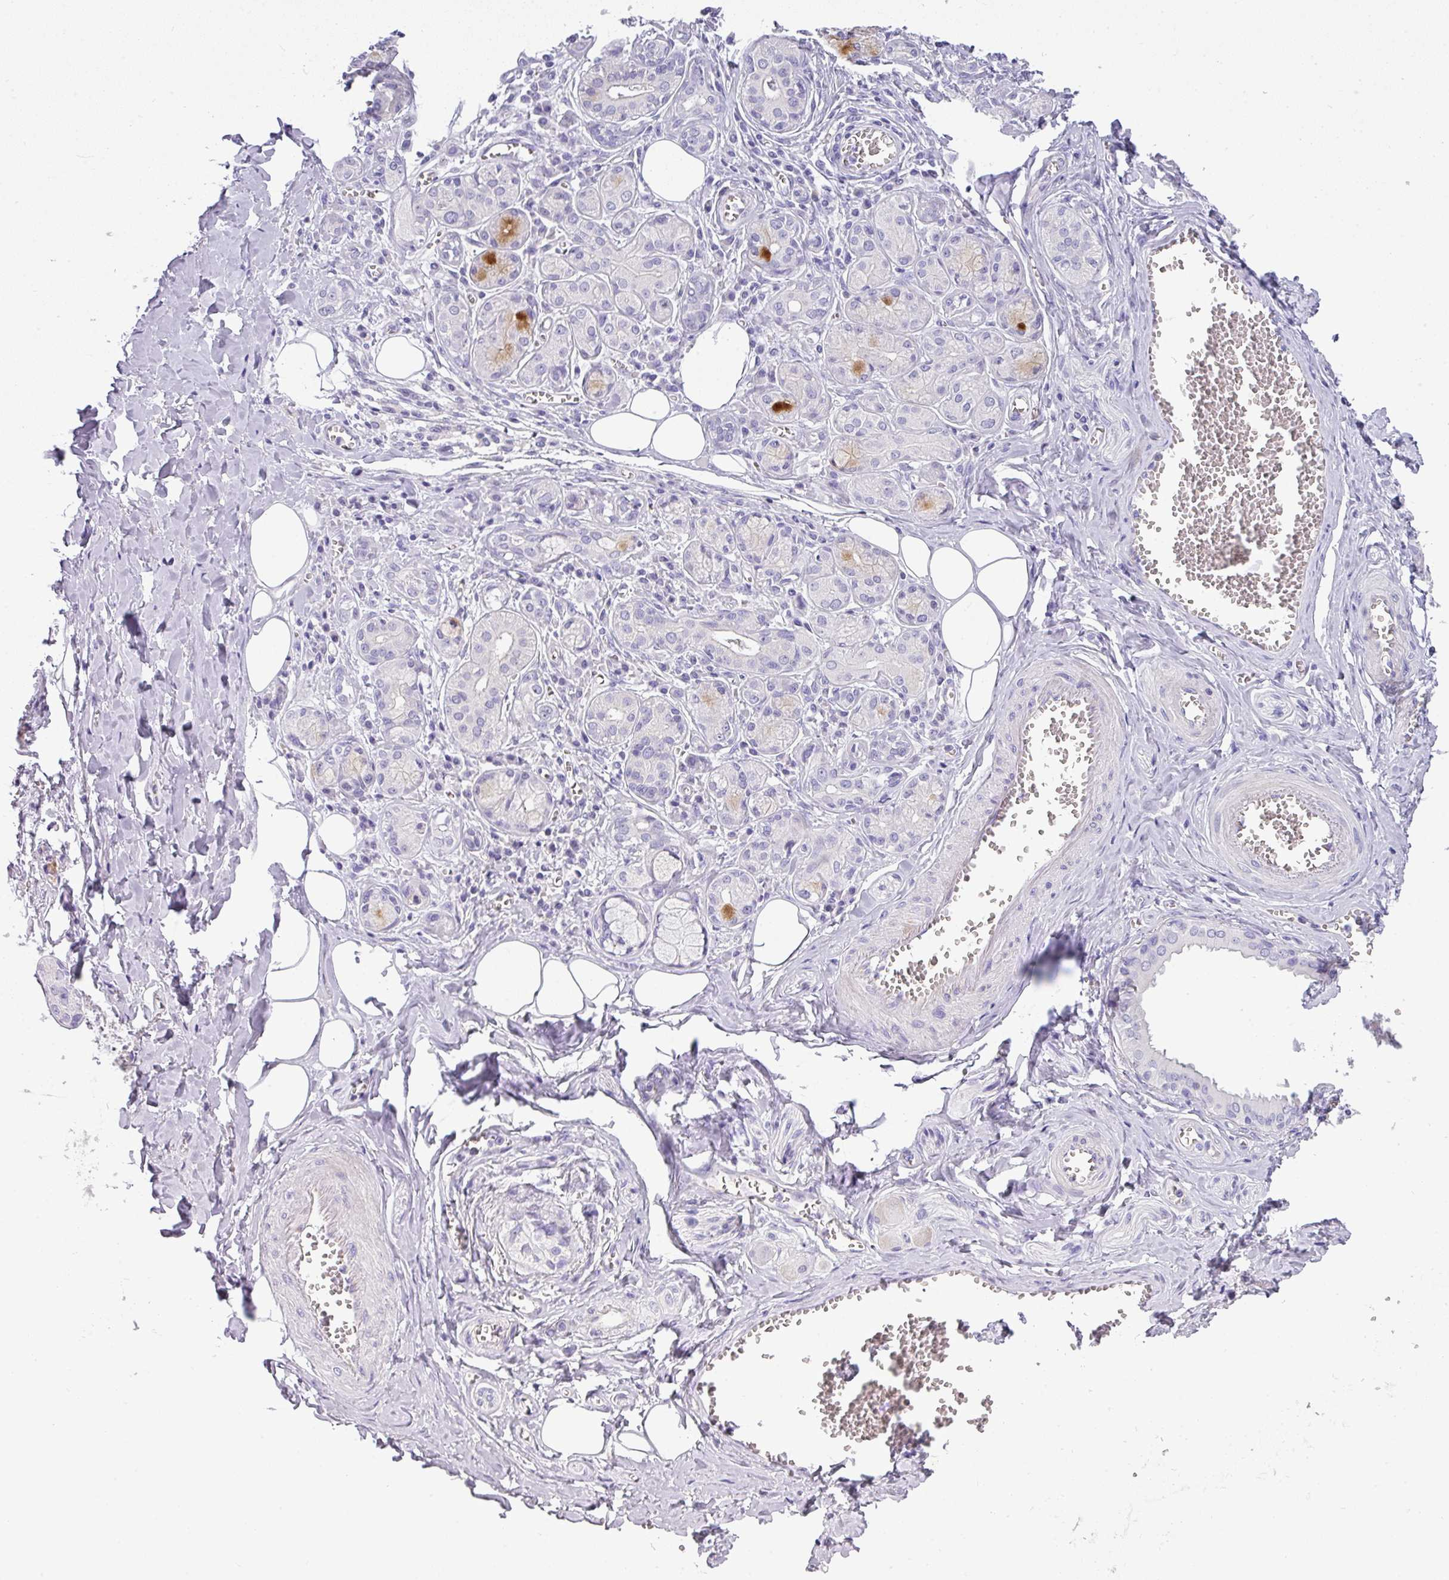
{"staining": {"intensity": "moderate", "quantity": "<25%", "location": "cytoplasmic/membranous"}, "tissue": "salivary gland", "cell_type": "Glandular cells", "image_type": "normal", "snomed": [{"axis": "morphology", "description": "Normal tissue, NOS"}, {"axis": "topography", "description": "Salivary gland"}], "caption": "Glandular cells show low levels of moderate cytoplasmic/membranous positivity in approximately <25% of cells in normal human salivary gland.", "gene": "ENSG00000273748", "patient": {"sex": "male", "age": 74}}